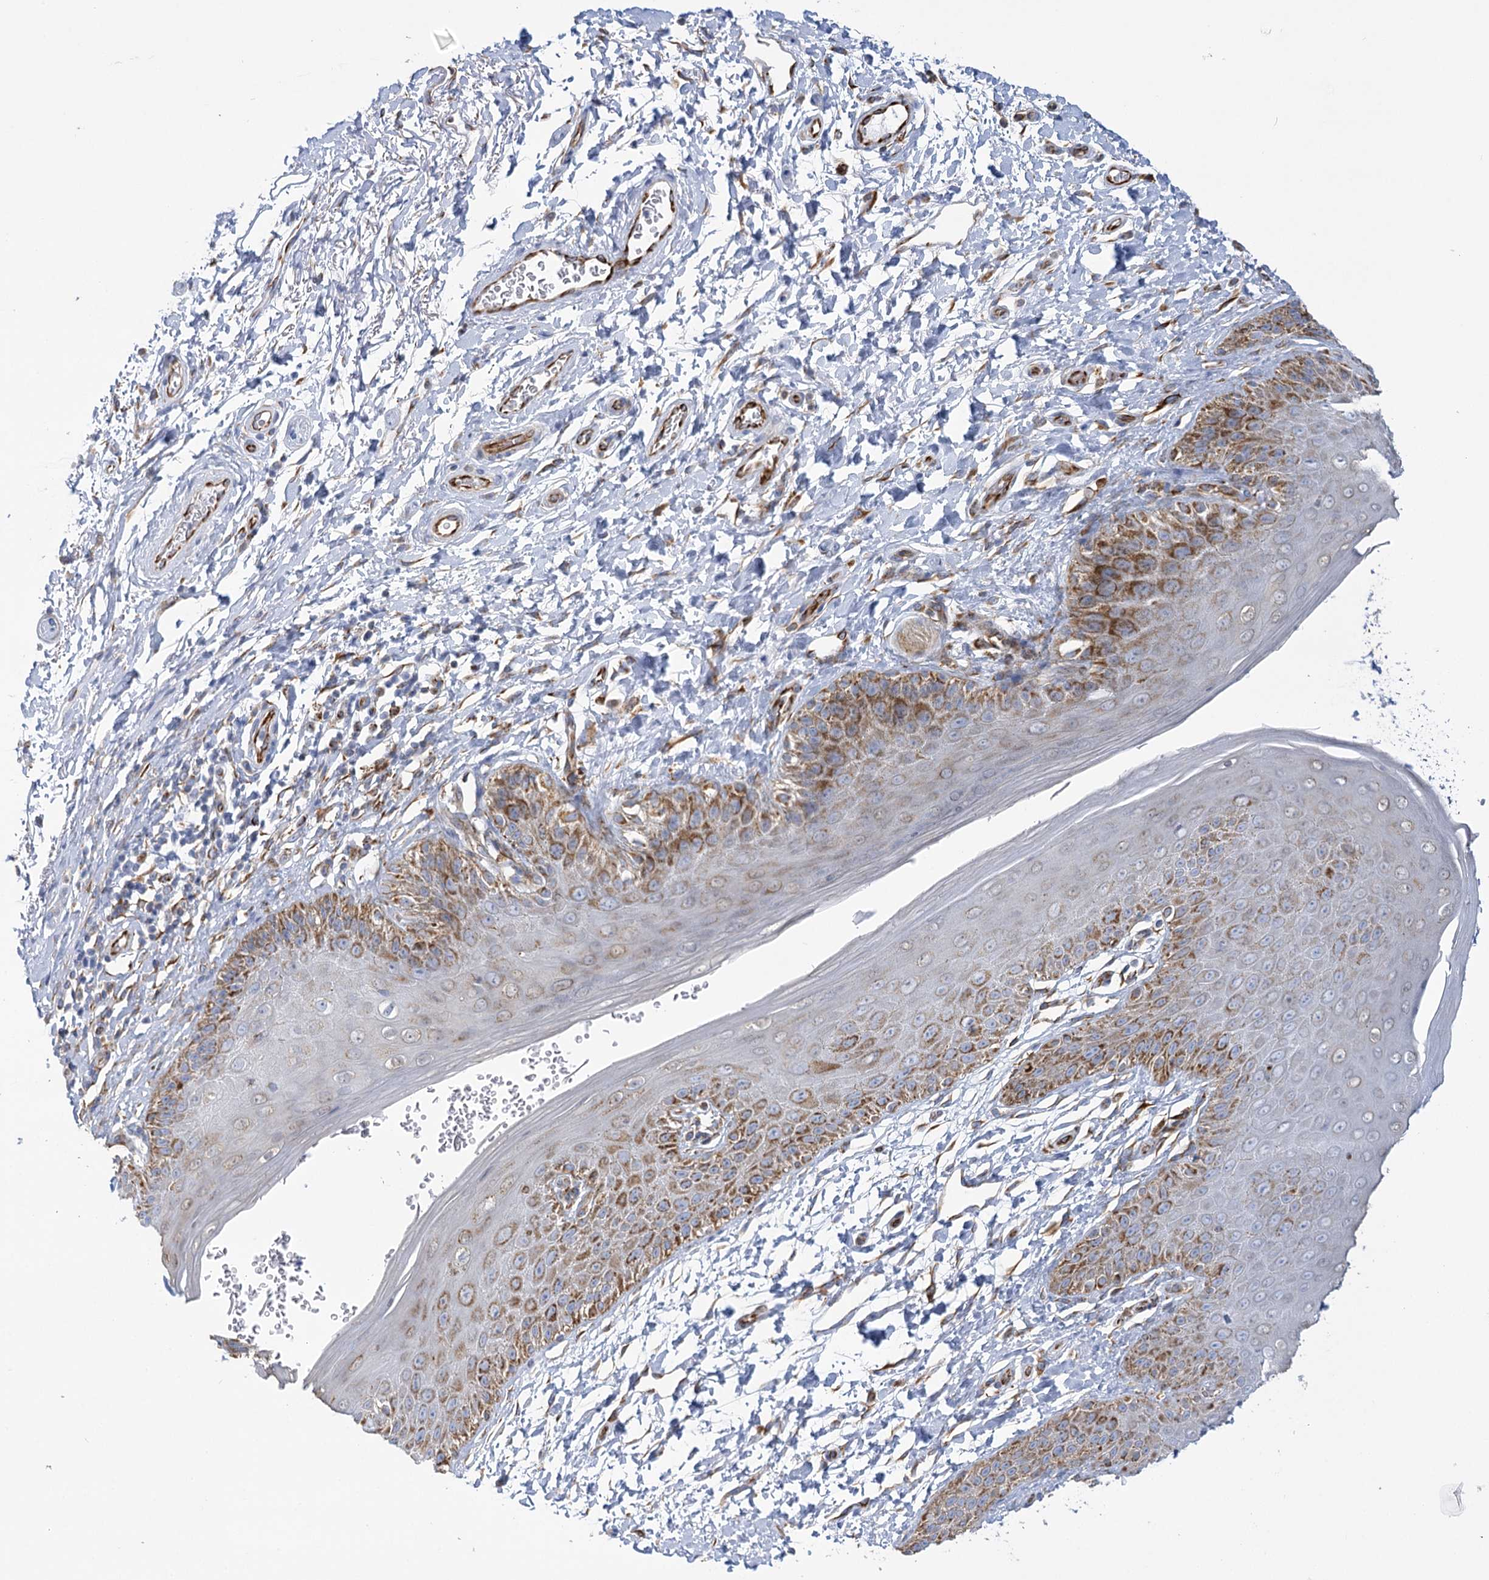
{"staining": {"intensity": "strong", "quantity": "25%-75%", "location": "cytoplasmic/membranous"}, "tissue": "skin", "cell_type": "Epidermal cells", "image_type": "normal", "snomed": [{"axis": "morphology", "description": "Normal tissue, NOS"}, {"axis": "topography", "description": "Anal"}], "caption": "Immunohistochemical staining of benign human skin demonstrates high levels of strong cytoplasmic/membranous staining in approximately 25%-75% of epidermal cells. Nuclei are stained in blue.", "gene": "DHTKD1", "patient": {"sex": "male", "age": 44}}